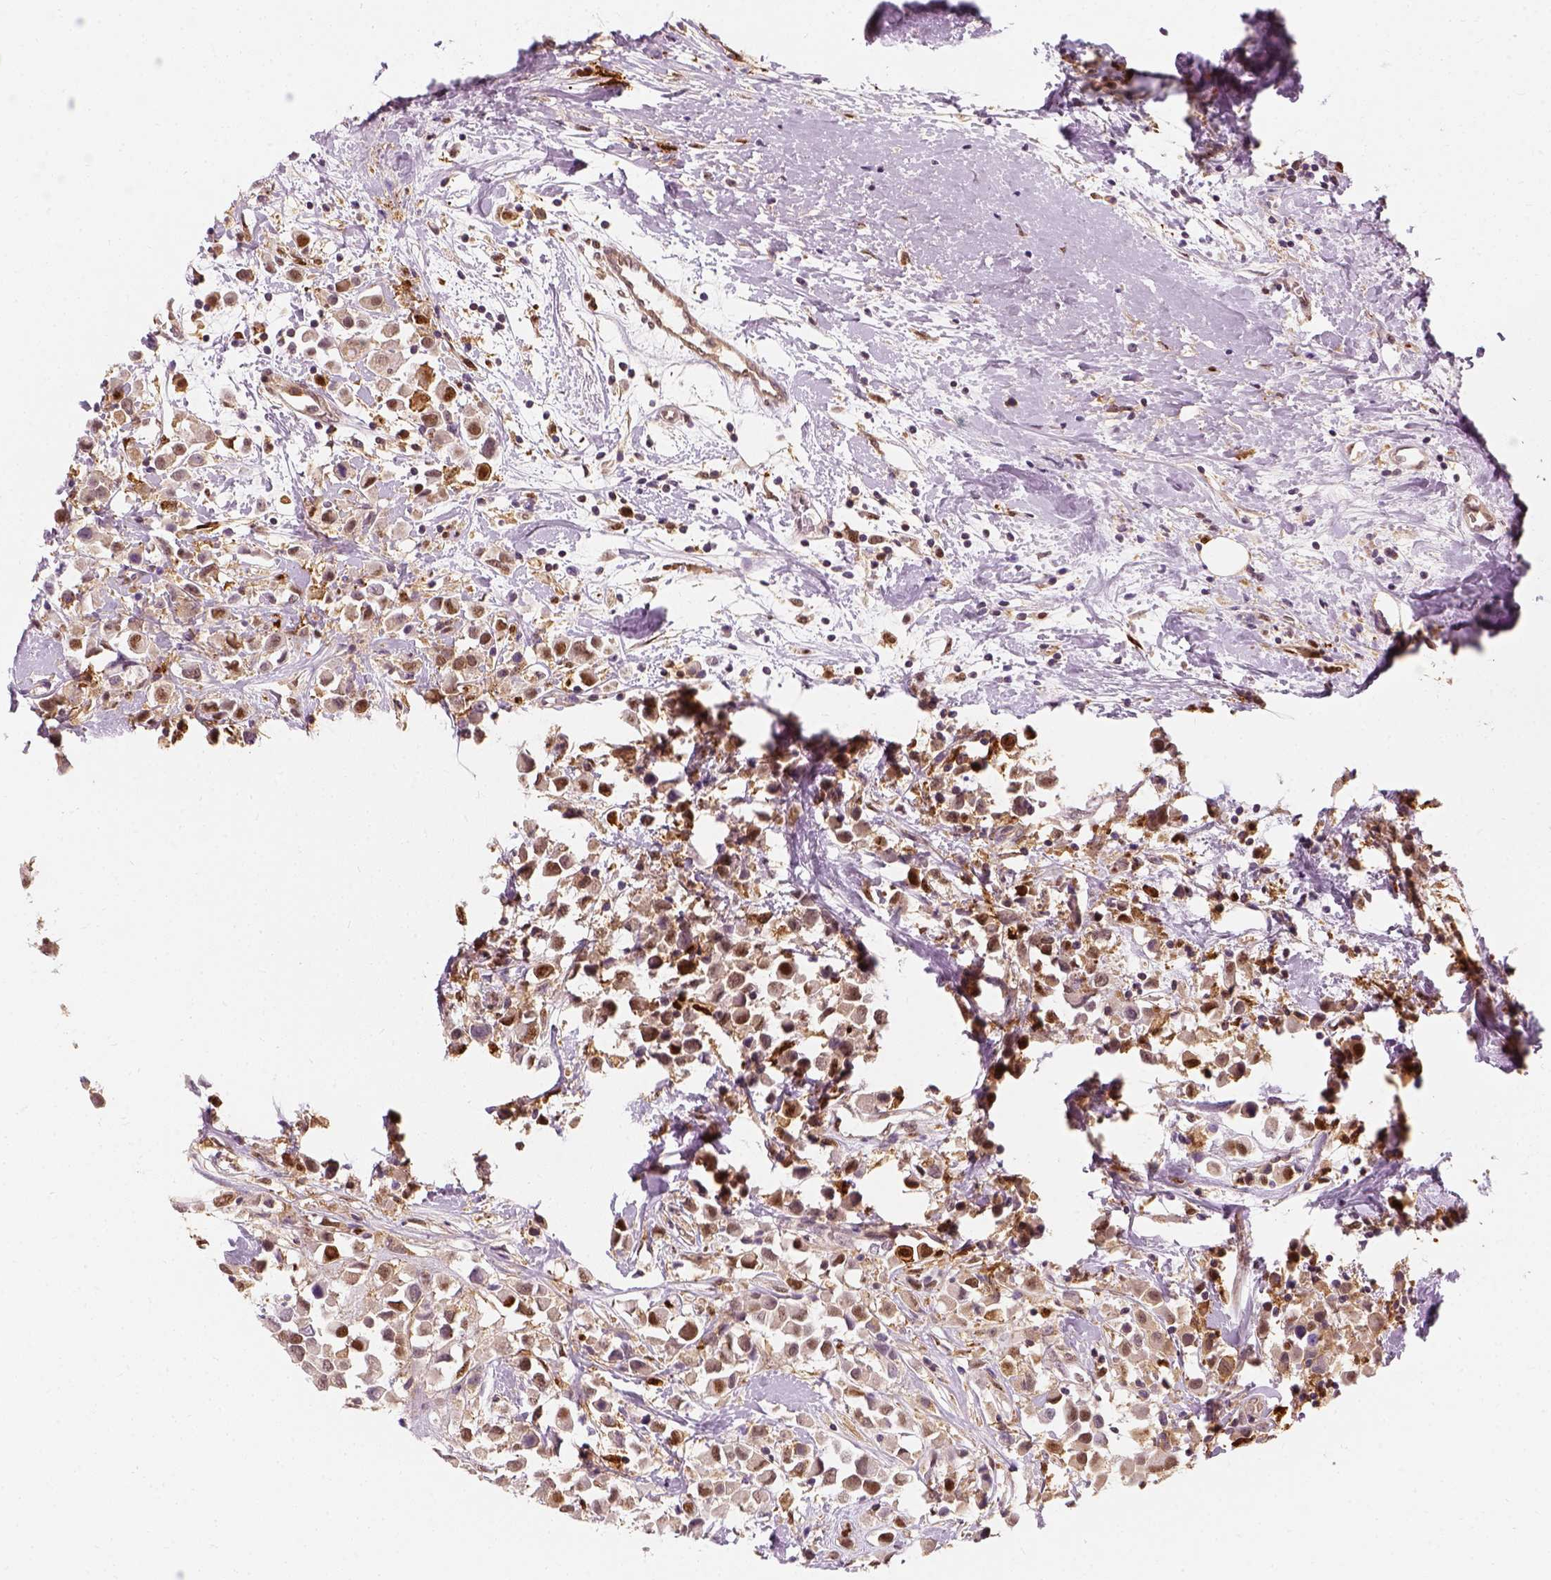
{"staining": {"intensity": "strong", "quantity": "25%-75%", "location": "nuclear"}, "tissue": "breast cancer", "cell_type": "Tumor cells", "image_type": "cancer", "snomed": [{"axis": "morphology", "description": "Duct carcinoma"}, {"axis": "topography", "description": "Breast"}], "caption": "Tumor cells display high levels of strong nuclear expression in about 25%-75% of cells in human breast cancer. The protein of interest is stained brown, and the nuclei are stained in blue (DAB IHC with brightfield microscopy, high magnification).", "gene": "SQSTM1", "patient": {"sex": "female", "age": 61}}